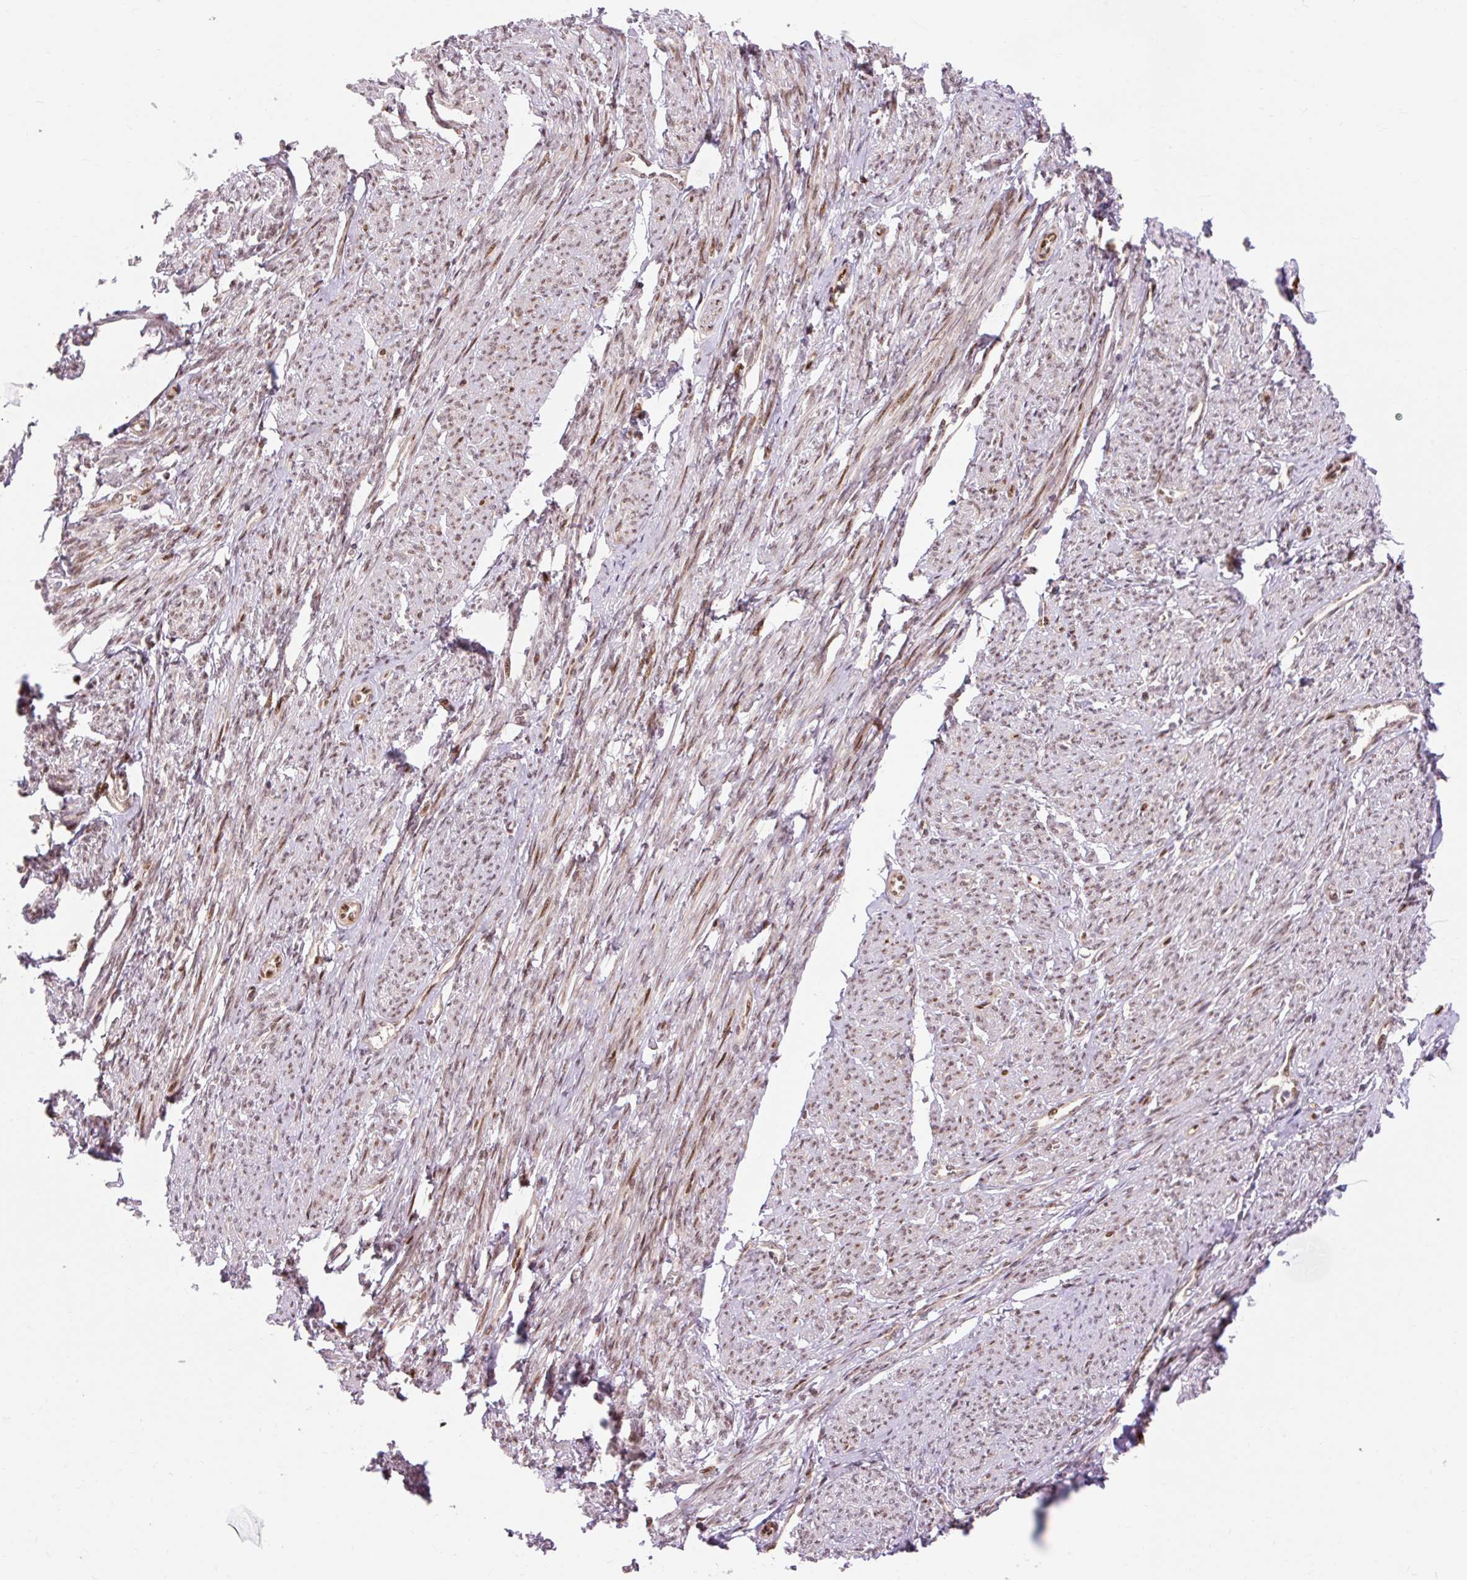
{"staining": {"intensity": "strong", "quantity": ">75%", "location": "nuclear"}, "tissue": "smooth muscle", "cell_type": "Smooth muscle cells", "image_type": "normal", "snomed": [{"axis": "morphology", "description": "Normal tissue, NOS"}, {"axis": "topography", "description": "Smooth muscle"}], "caption": "High-power microscopy captured an immunohistochemistry (IHC) micrograph of normal smooth muscle, revealing strong nuclear expression in about >75% of smooth muscle cells. (DAB (3,3'-diaminobenzidine) IHC with brightfield microscopy, high magnification).", "gene": "MECOM", "patient": {"sex": "female", "age": 65}}